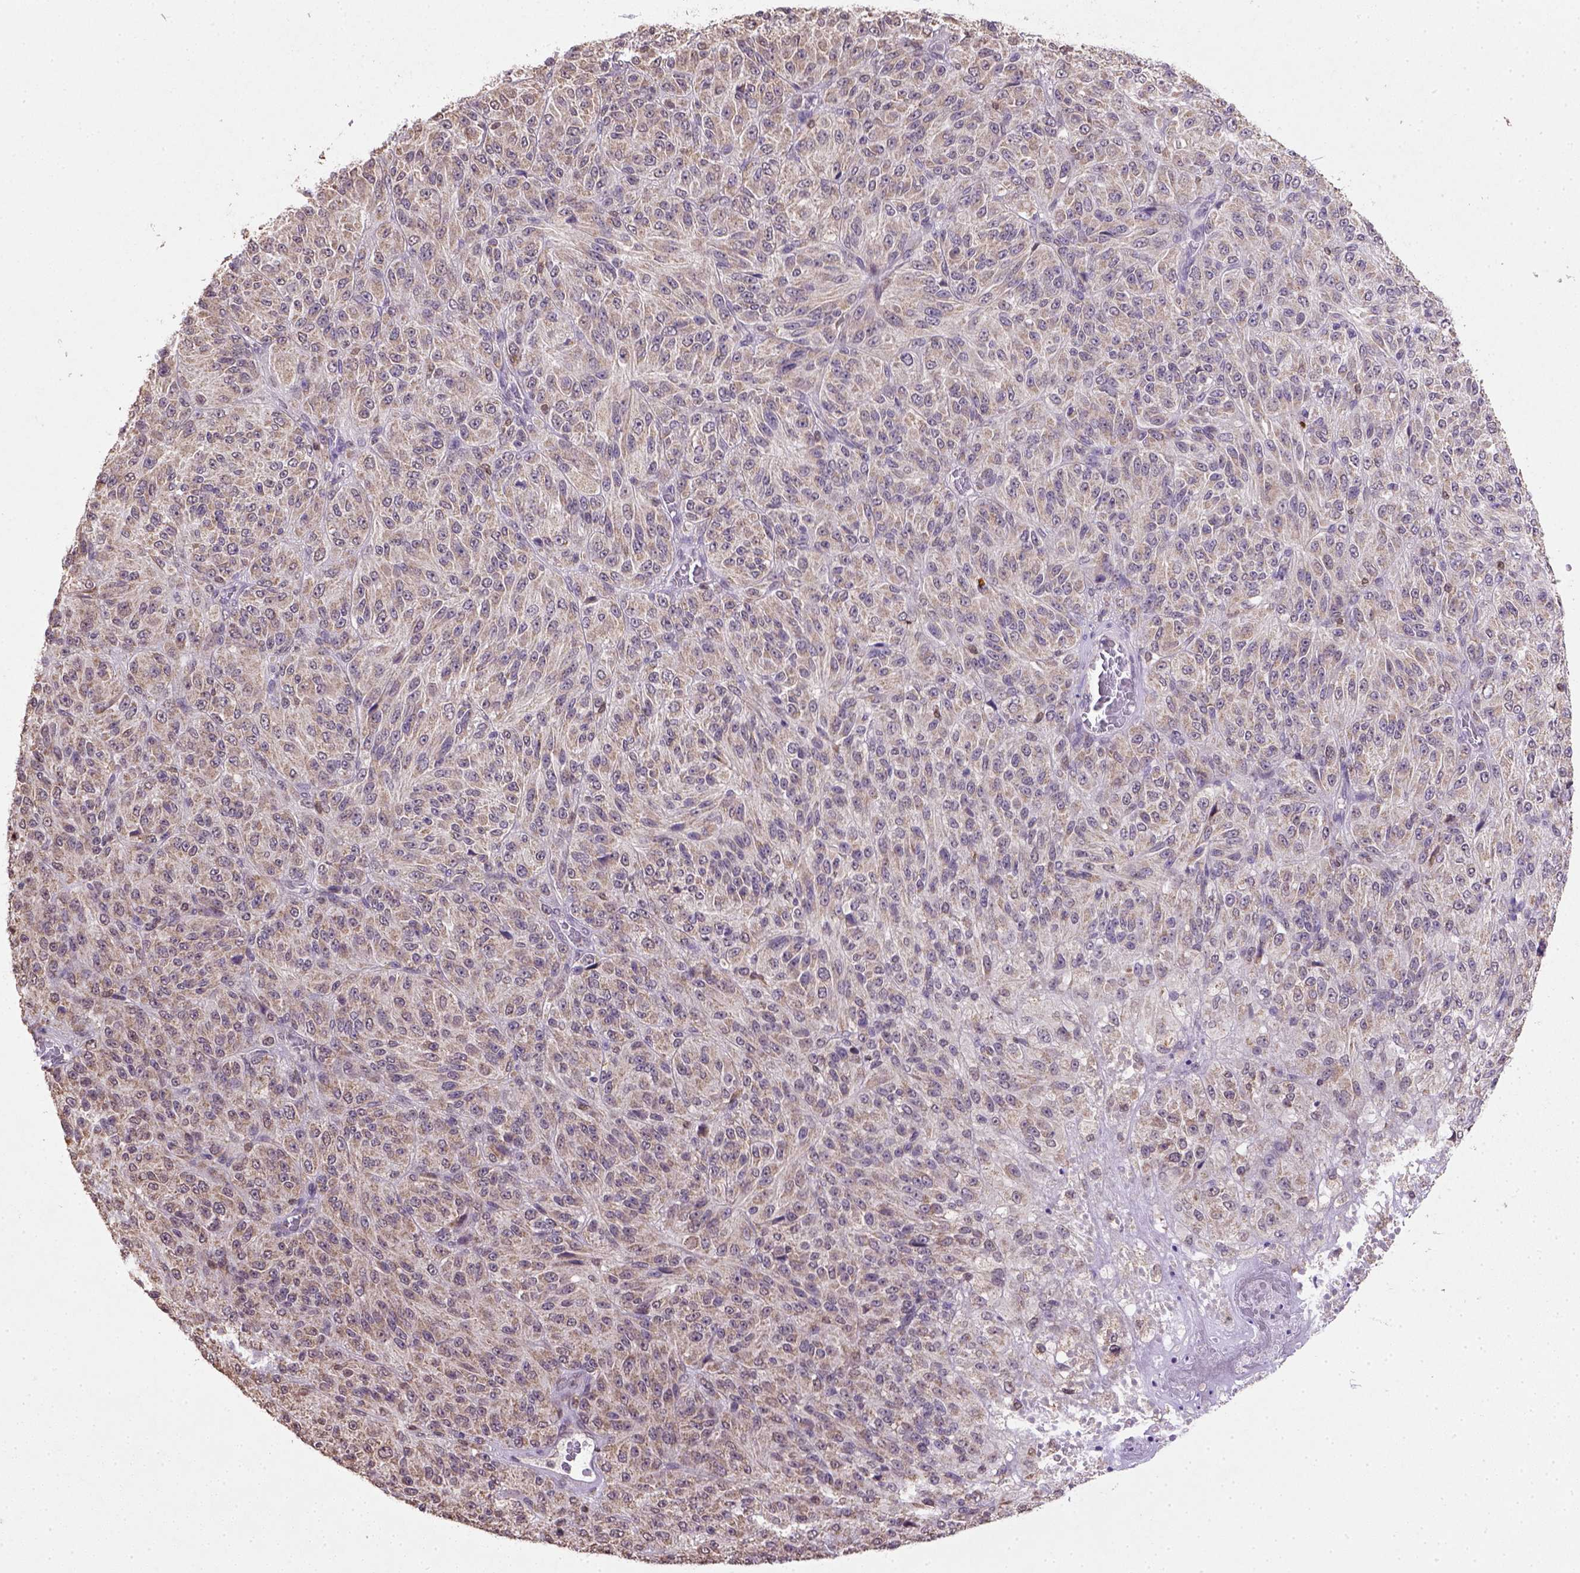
{"staining": {"intensity": "moderate", "quantity": ">75%", "location": "cytoplasmic/membranous"}, "tissue": "melanoma", "cell_type": "Tumor cells", "image_type": "cancer", "snomed": [{"axis": "morphology", "description": "Malignant melanoma, Metastatic site"}, {"axis": "topography", "description": "Brain"}], "caption": "Tumor cells display moderate cytoplasmic/membranous staining in approximately >75% of cells in melanoma.", "gene": "NUDT10", "patient": {"sex": "female", "age": 56}}